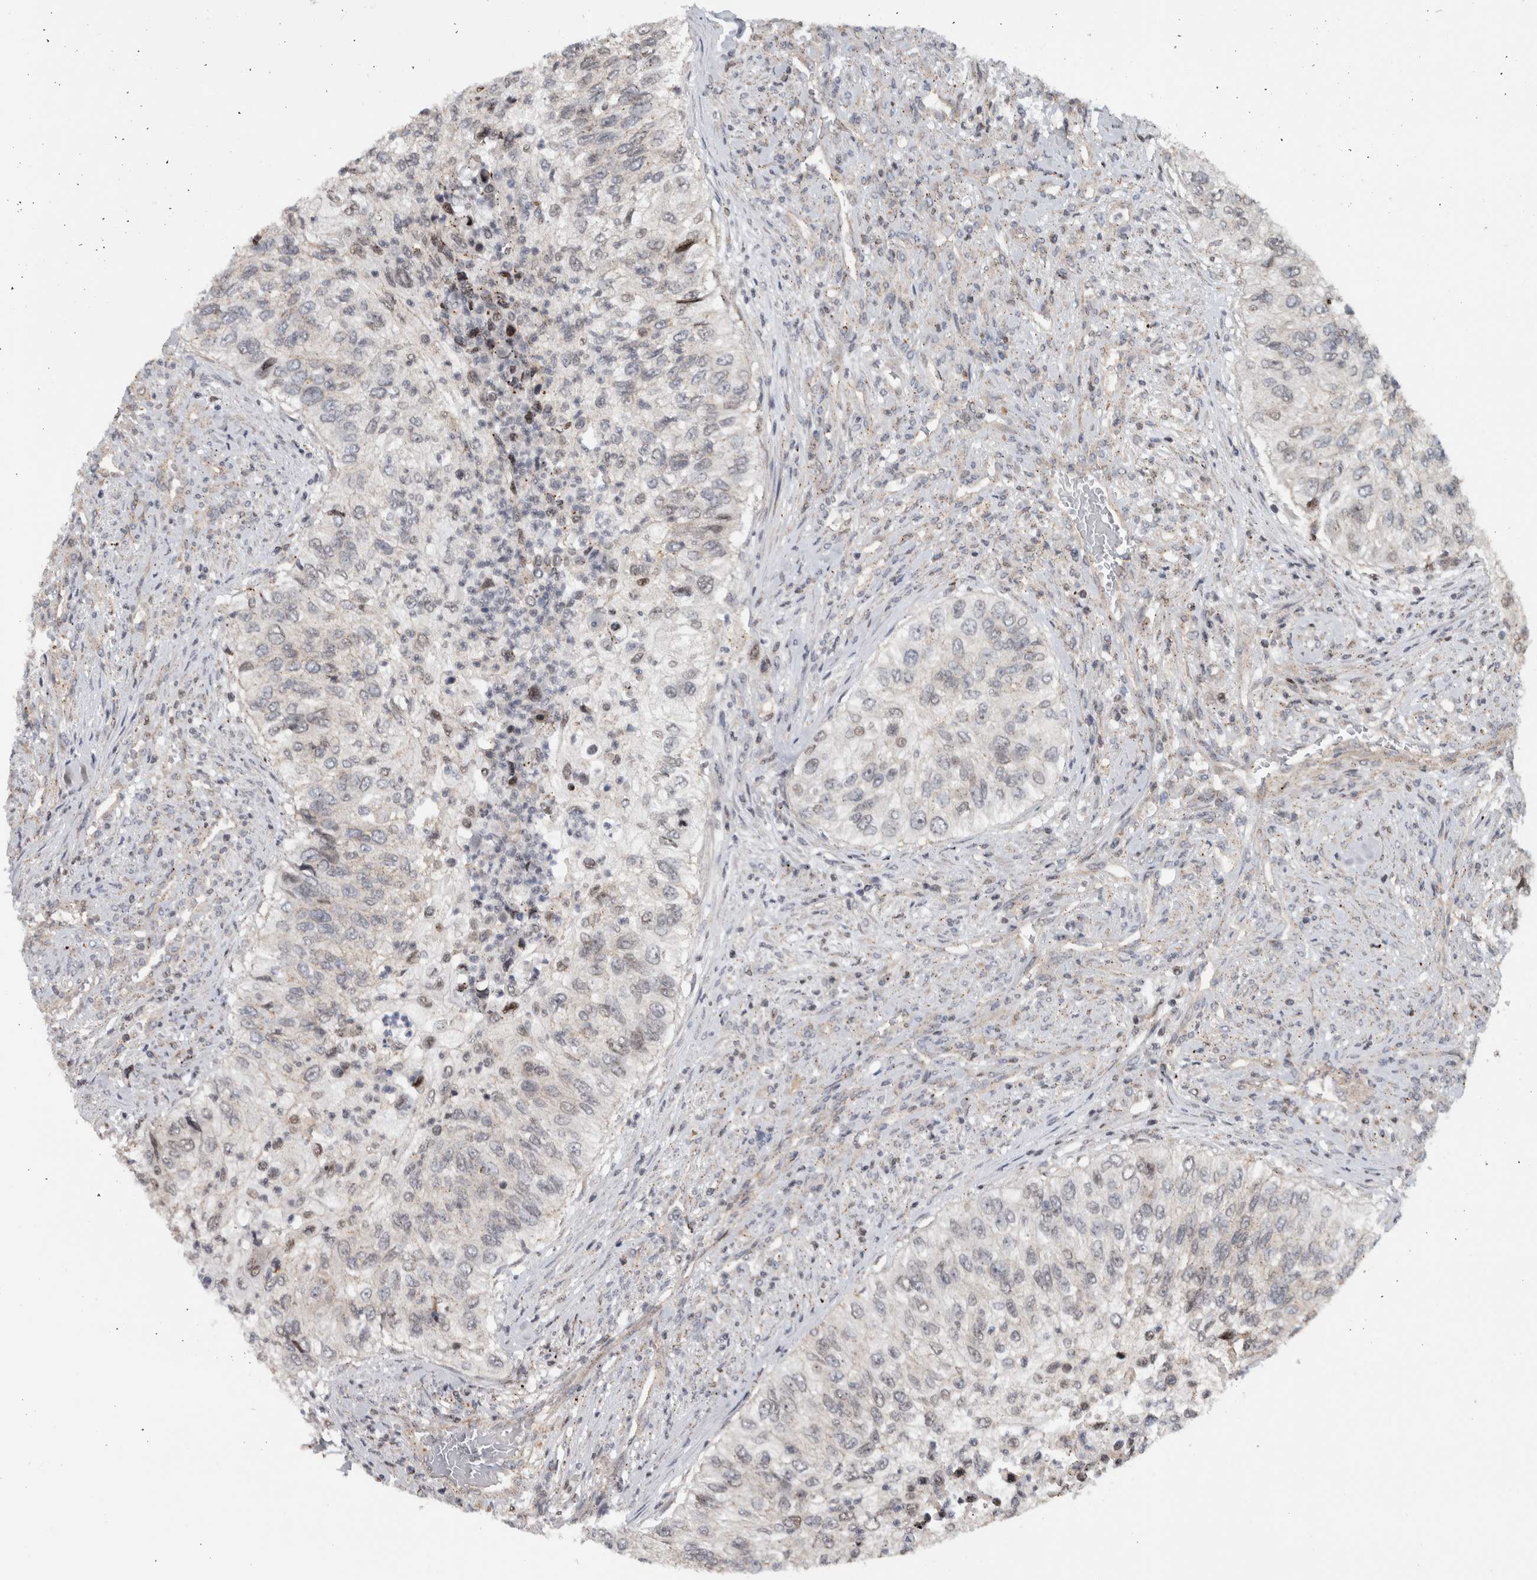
{"staining": {"intensity": "negative", "quantity": "none", "location": "none"}, "tissue": "urothelial cancer", "cell_type": "Tumor cells", "image_type": "cancer", "snomed": [{"axis": "morphology", "description": "Urothelial carcinoma, High grade"}, {"axis": "topography", "description": "Urinary bladder"}], "caption": "Immunohistochemical staining of human high-grade urothelial carcinoma reveals no significant expression in tumor cells.", "gene": "MSL1", "patient": {"sex": "female", "age": 60}}